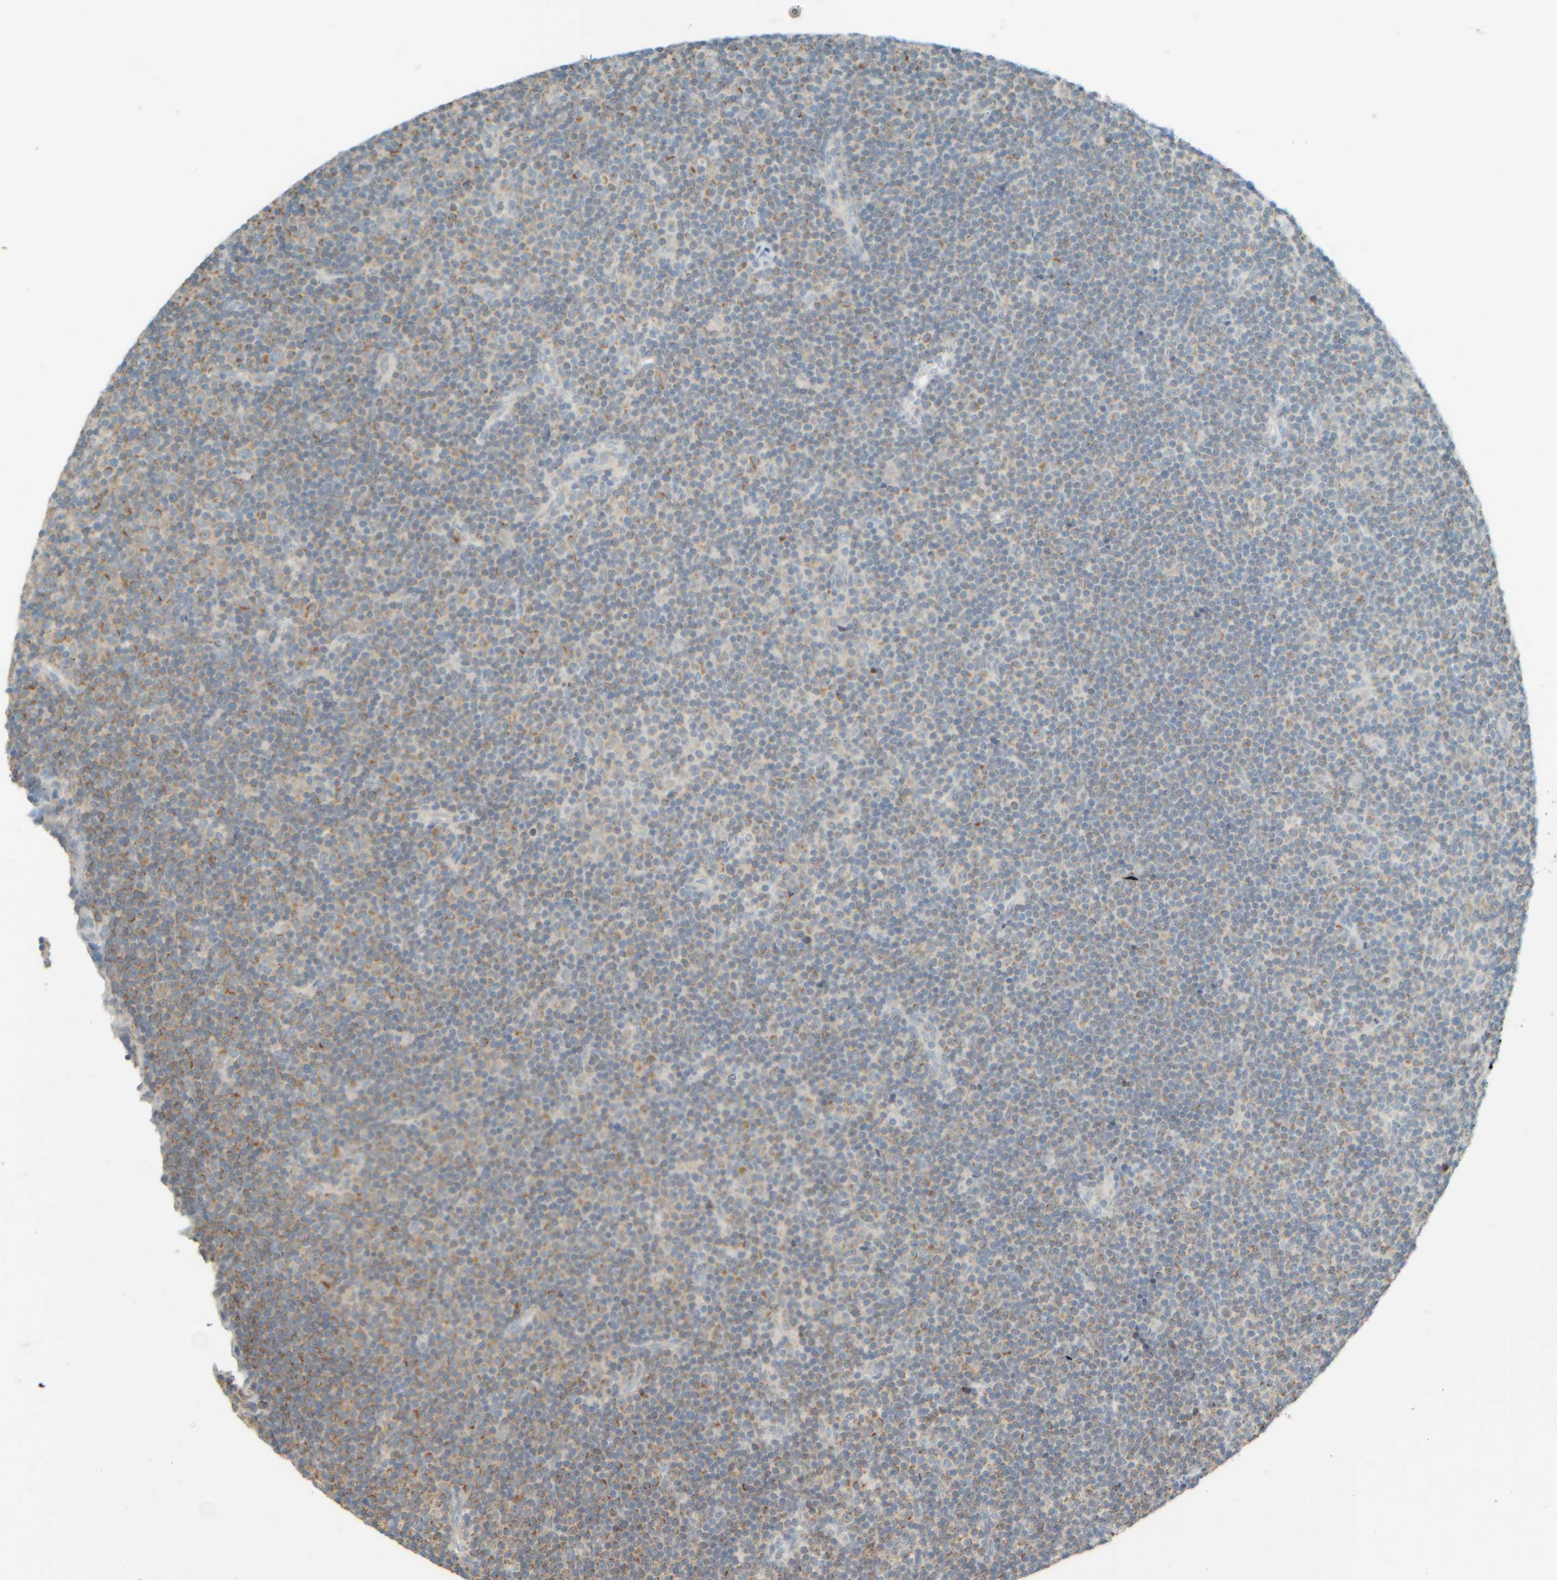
{"staining": {"intensity": "weak", "quantity": "25%-75%", "location": "cytoplasmic/membranous"}, "tissue": "lymphoma", "cell_type": "Tumor cells", "image_type": "cancer", "snomed": [{"axis": "morphology", "description": "Malignant lymphoma, non-Hodgkin's type, Low grade"}, {"axis": "topography", "description": "Lymph node"}], "caption": "Immunohistochemistry micrograph of human malignant lymphoma, non-Hodgkin's type (low-grade) stained for a protein (brown), which shows low levels of weak cytoplasmic/membranous expression in about 25%-75% of tumor cells.", "gene": "PTGES3L-AARSD1", "patient": {"sex": "female", "age": 67}}